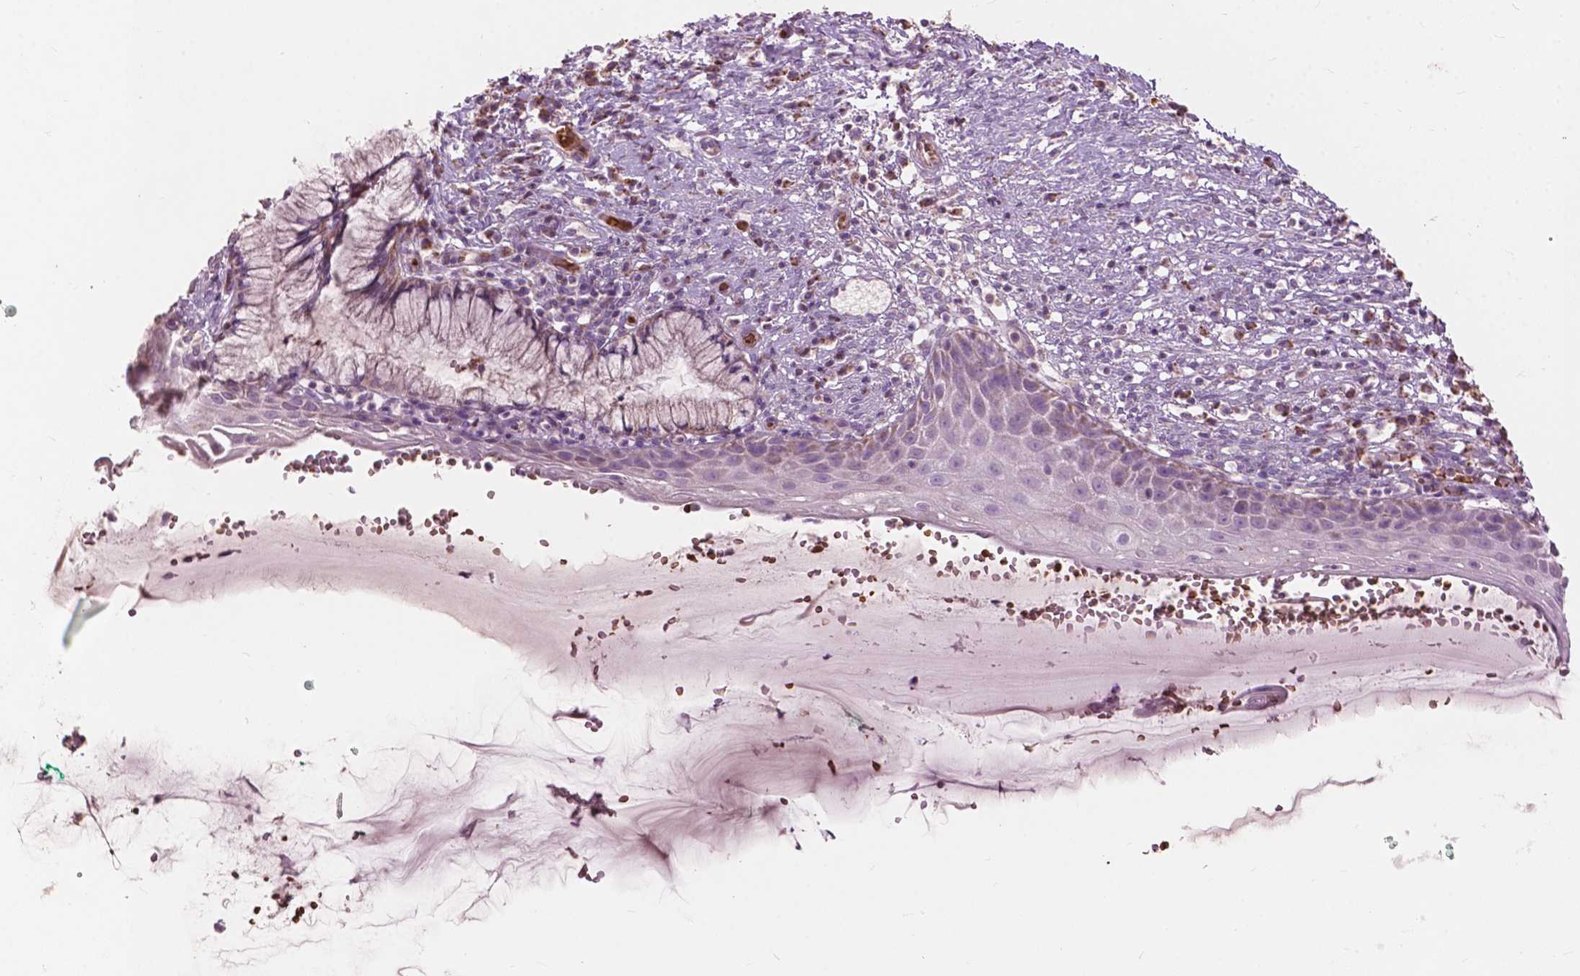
{"staining": {"intensity": "weak", "quantity": "25%-75%", "location": "cytoplasmic/membranous"}, "tissue": "cervix", "cell_type": "Glandular cells", "image_type": "normal", "snomed": [{"axis": "morphology", "description": "Normal tissue, NOS"}, {"axis": "topography", "description": "Cervix"}], "caption": "This is a photomicrograph of immunohistochemistry staining of unremarkable cervix, which shows weak expression in the cytoplasmic/membranous of glandular cells.", "gene": "NDUFS1", "patient": {"sex": "female", "age": 37}}